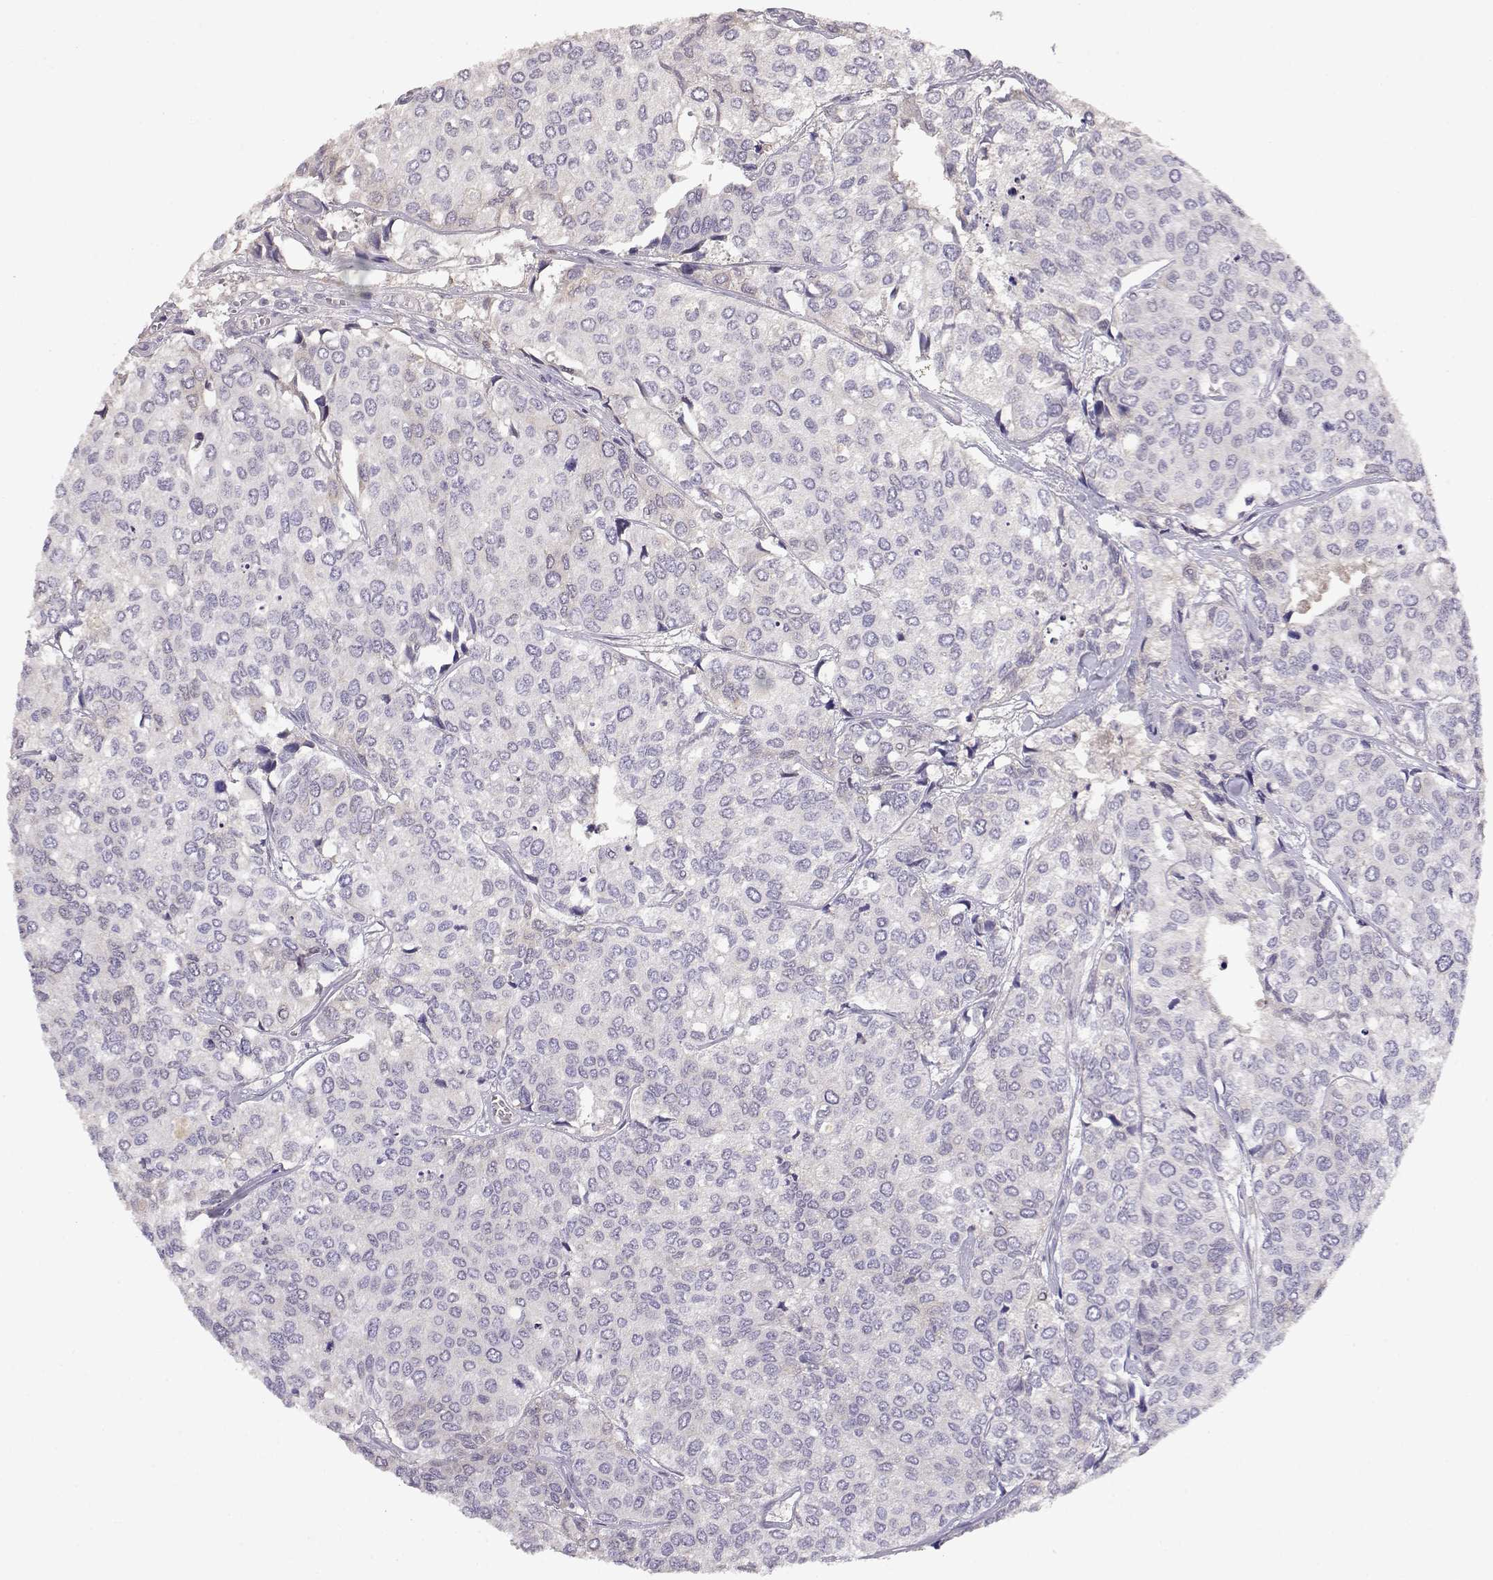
{"staining": {"intensity": "negative", "quantity": "none", "location": "none"}, "tissue": "urothelial cancer", "cell_type": "Tumor cells", "image_type": "cancer", "snomed": [{"axis": "morphology", "description": "Urothelial carcinoma, High grade"}, {"axis": "topography", "description": "Urinary bladder"}], "caption": "Urothelial carcinoma (high-grade) was stained to show a protein in brown. There is no significant staining in tumor cells. Nuclei are stained in blue.", "gene": "TACR1", "patient": {"sex": "male", "age": 73}}